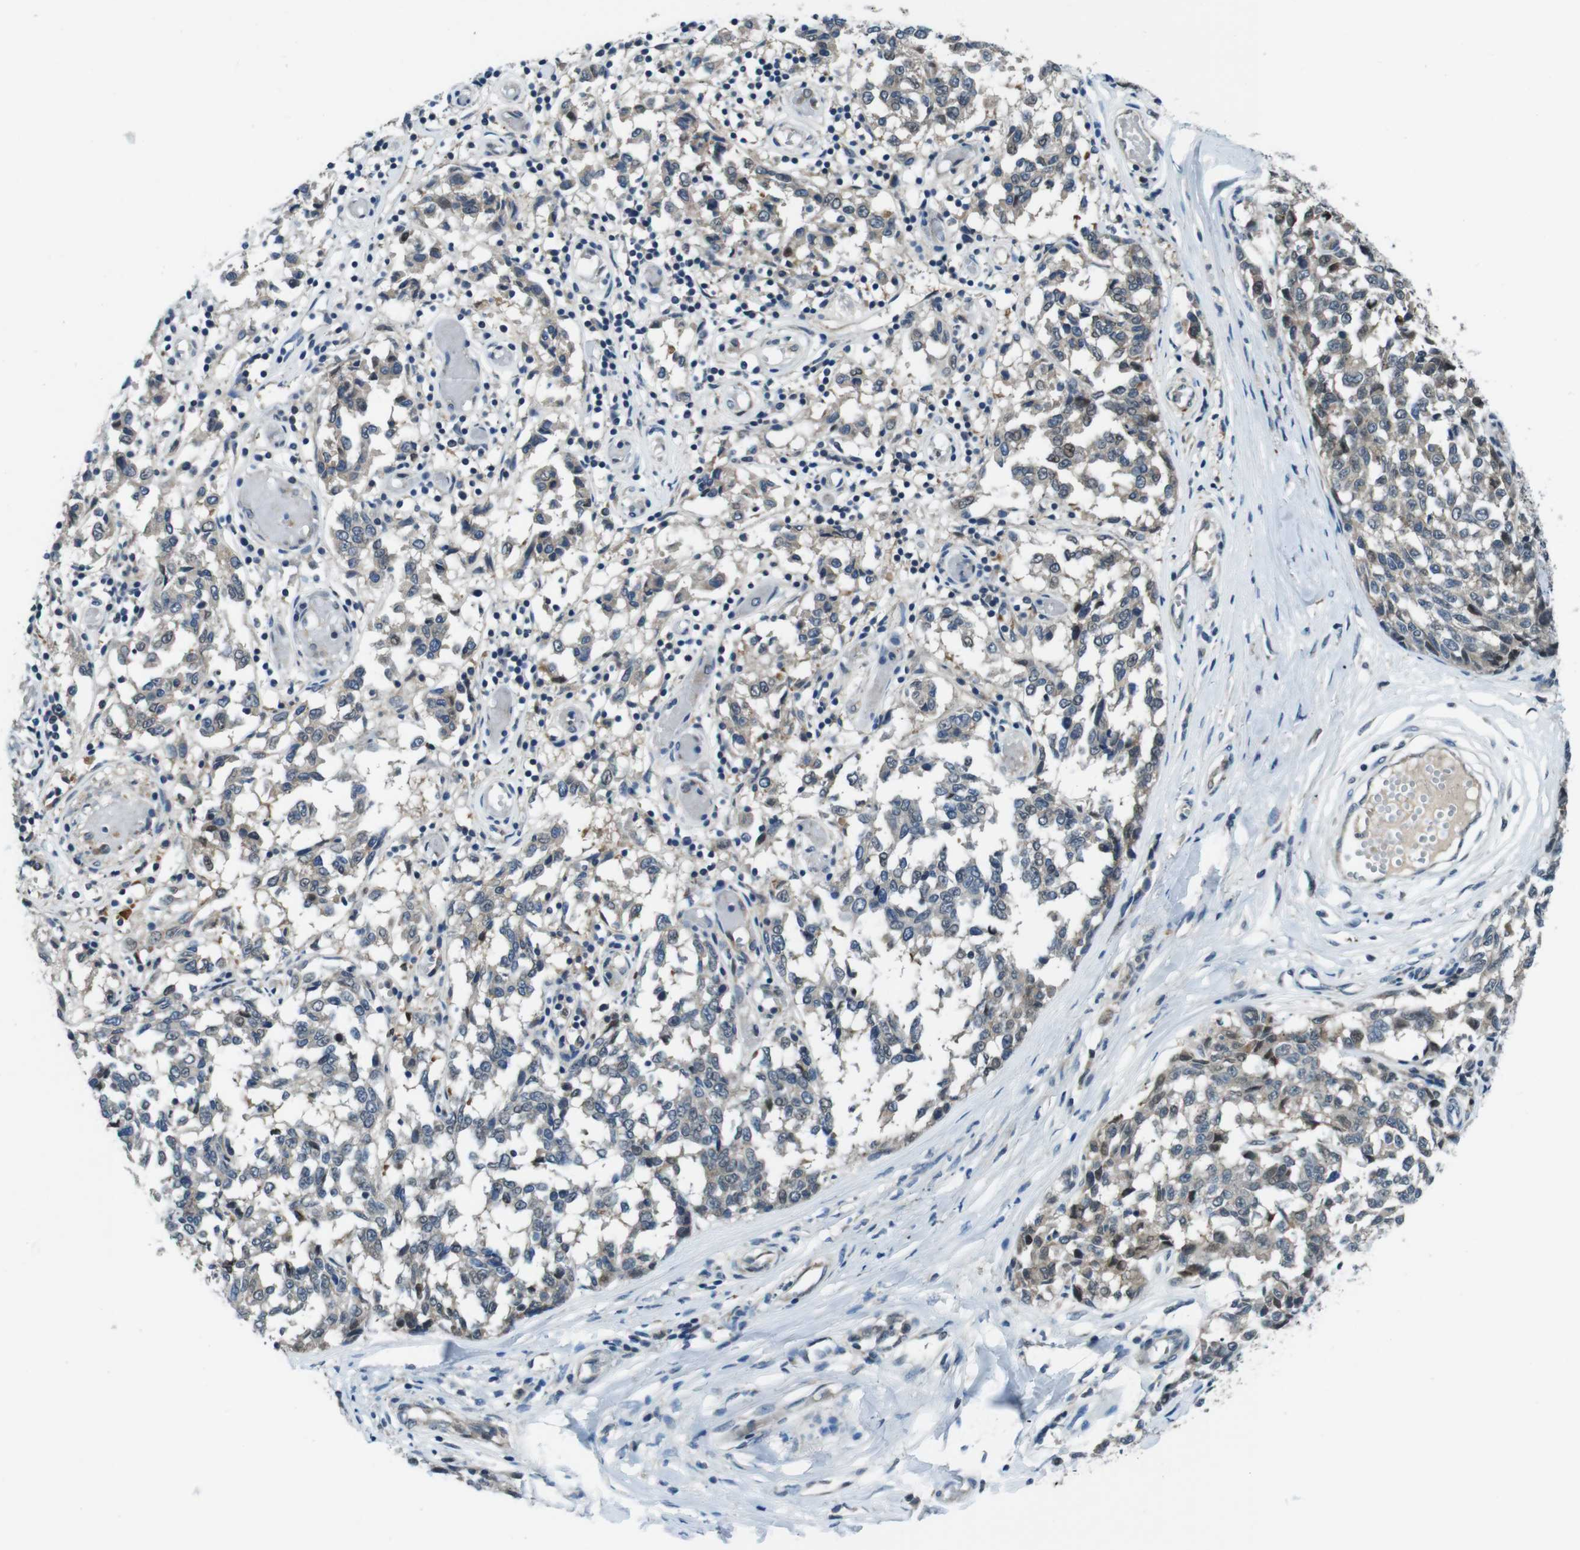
{"staining": {"intensity": "weak", "quantity": "25%-75%", "location": "cytoplasmic/membranous"}, "tissue": "melanoma", "cell_type": "Tumor cells", "image_type": "cancer", "snomed": [{"axis": "morphology", "description": "Malignant melanoma, NOS"}, {"axis": "topography", "description": "Skin"}], "caption": "Immunohistochemistry image of melanoma stained for a protein (brown), which reveals low levels of weak cytoplasmic/membranous expression in approximately 25%-75% of tumor cells.", "gene": "LRP5", "patient": {"sex": "female", "age": 64}}